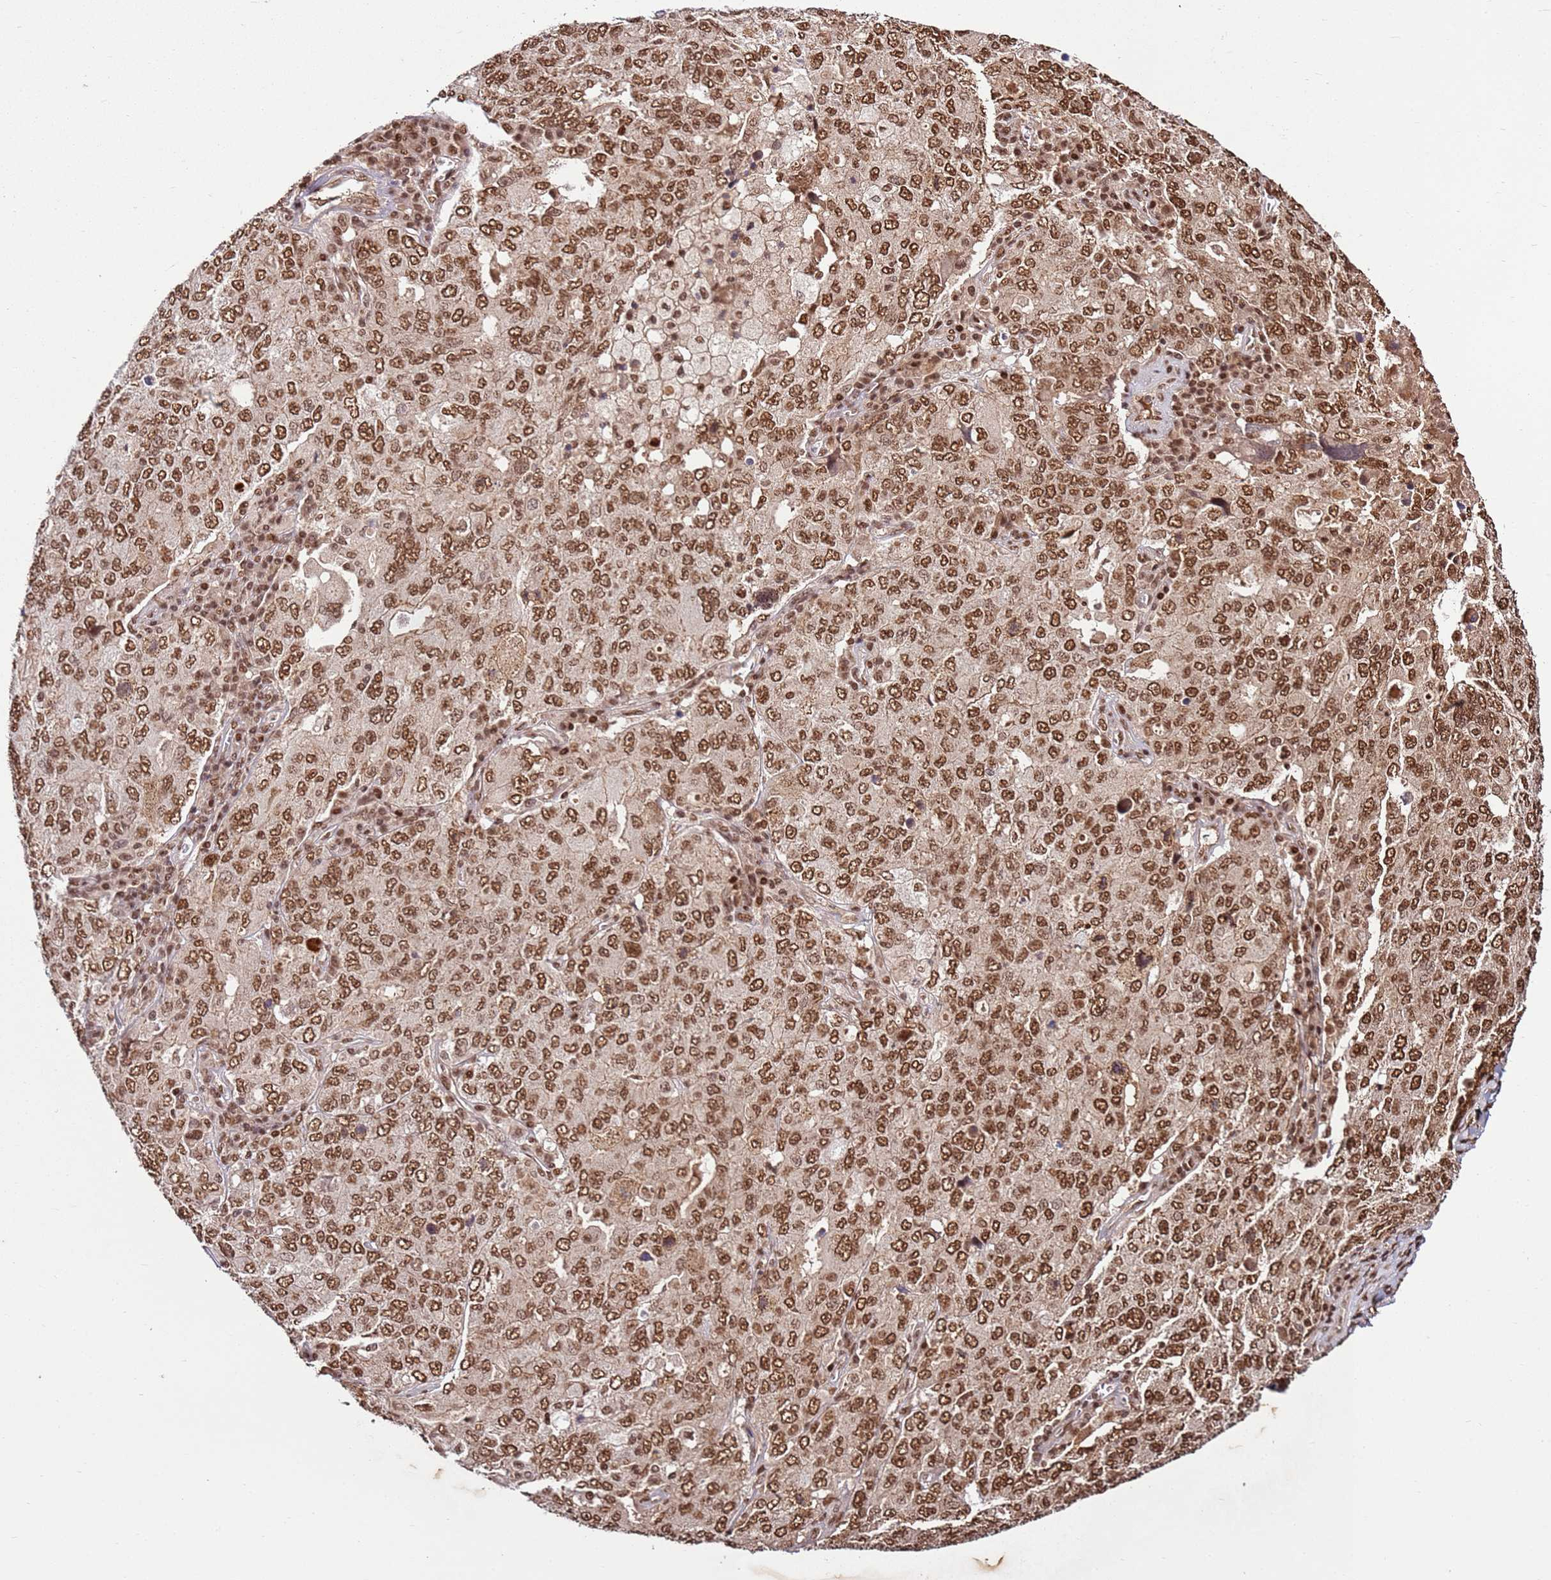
{"staining": {"intensity": "moderate", "quantity": ">75%", "location": "nuclear"}, "tissue": "ovarian cancer", "cell_type": "Tumor cells", "image_type": "cancer", "snomed": [{"axis": "morphology", "description": "Carcinoma, endometroid"}, {"axis": "topography", "description": "Ovary"}], "caption": "Ovarian endometroid carcinoma stained with IHC shows moderate nuclear staining in about >75% of tumor cells.", "gene": "ZBTB12", "patient": {"sex": "female", "age": 62}}